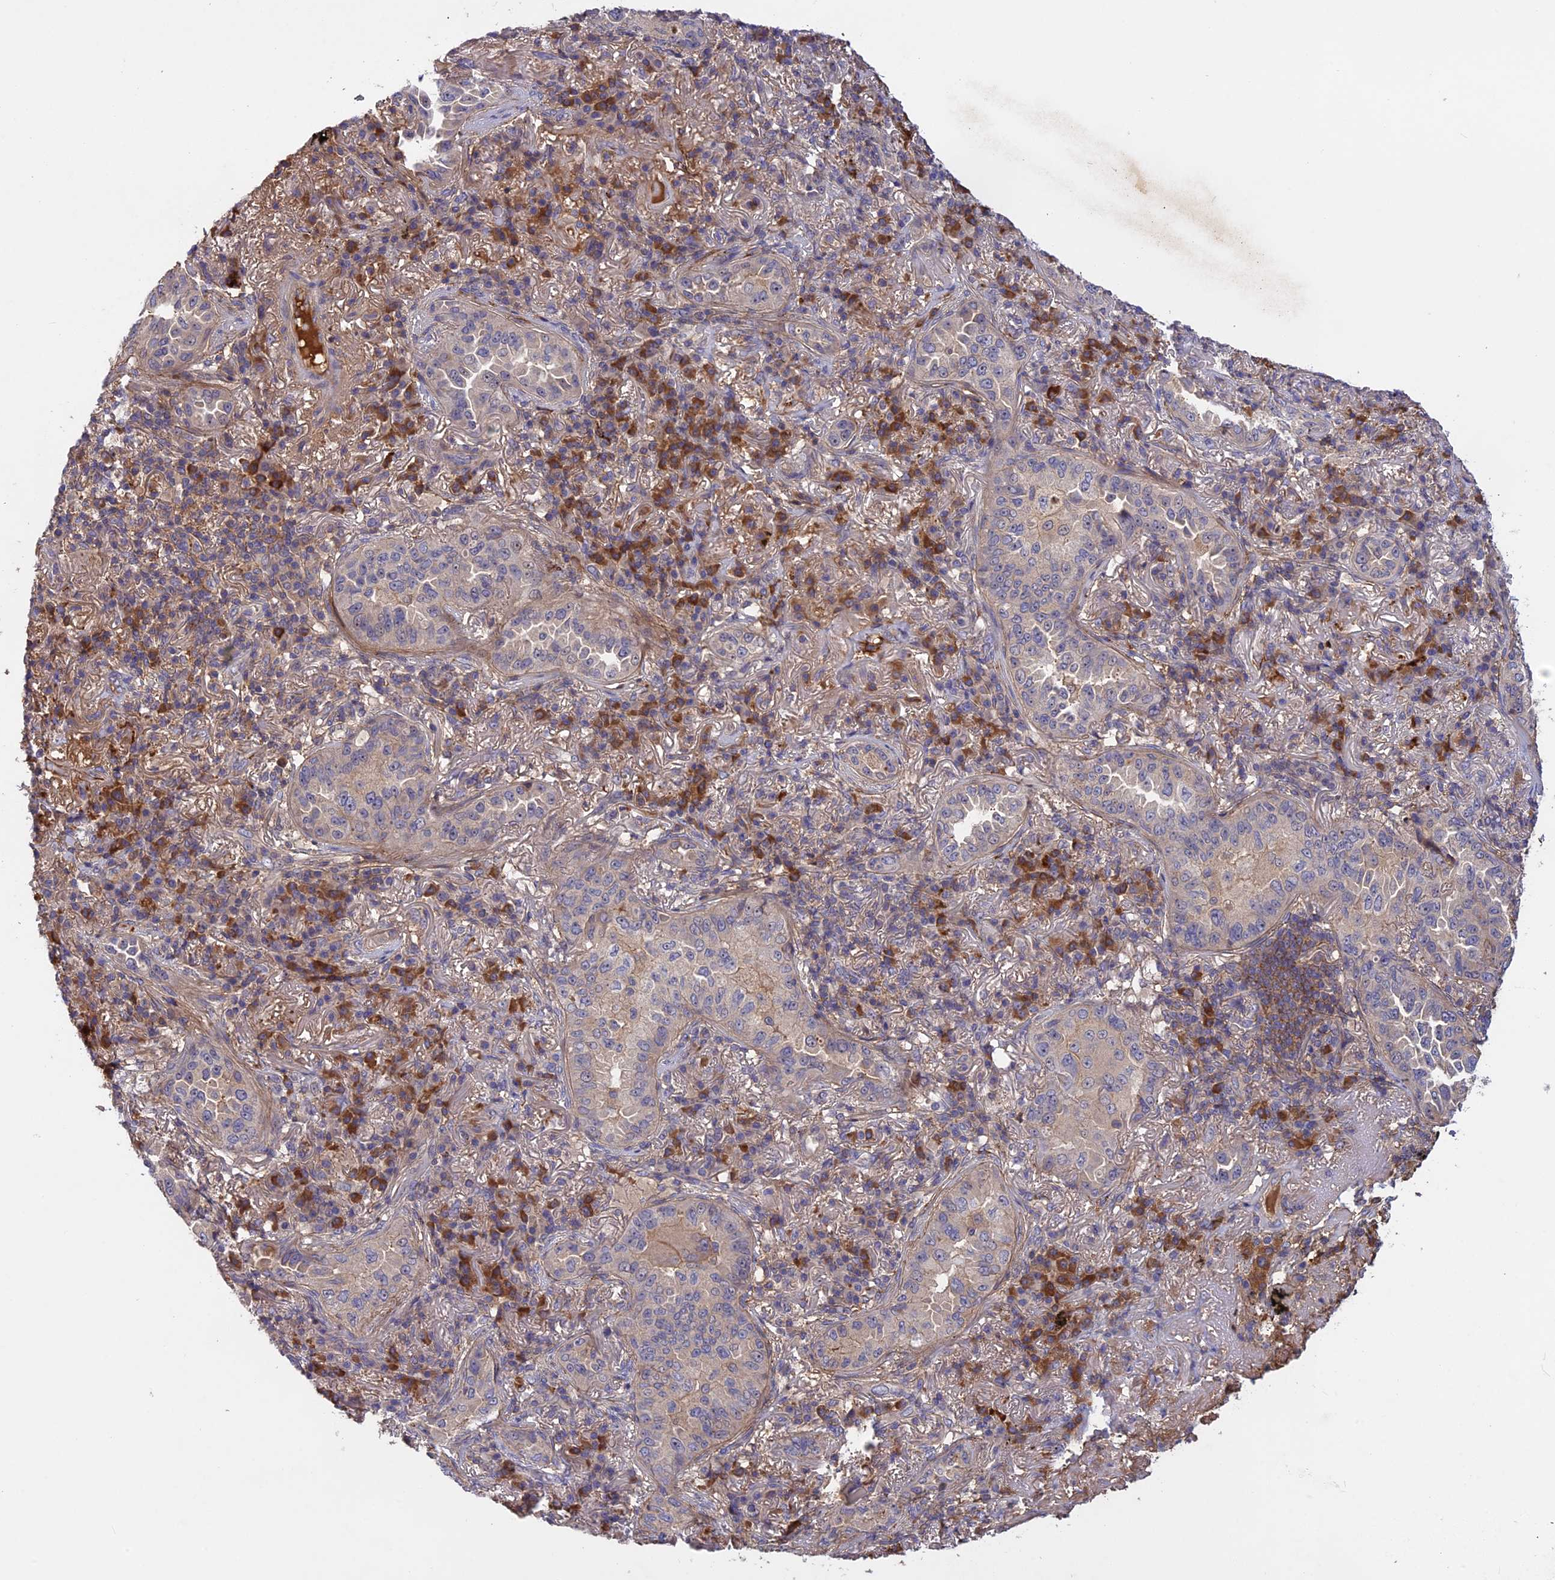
{"staining": {"intensity": "negative", "quantity": "none", "location": "none"}, "tissue": "lung cancer", "cell_type": "Tumor cells", "image_type": "cancer", "snomed": [{"axis": "morphology", "description": "Adenocarcinoma, NOS"}, {"axis": "topography", "description": "Lung"}], "caption": "The image reveals no significant expression in tumor cells of lung cancer.", "gene": "ADO", "patient": {"sex": "female", "age": 69}}